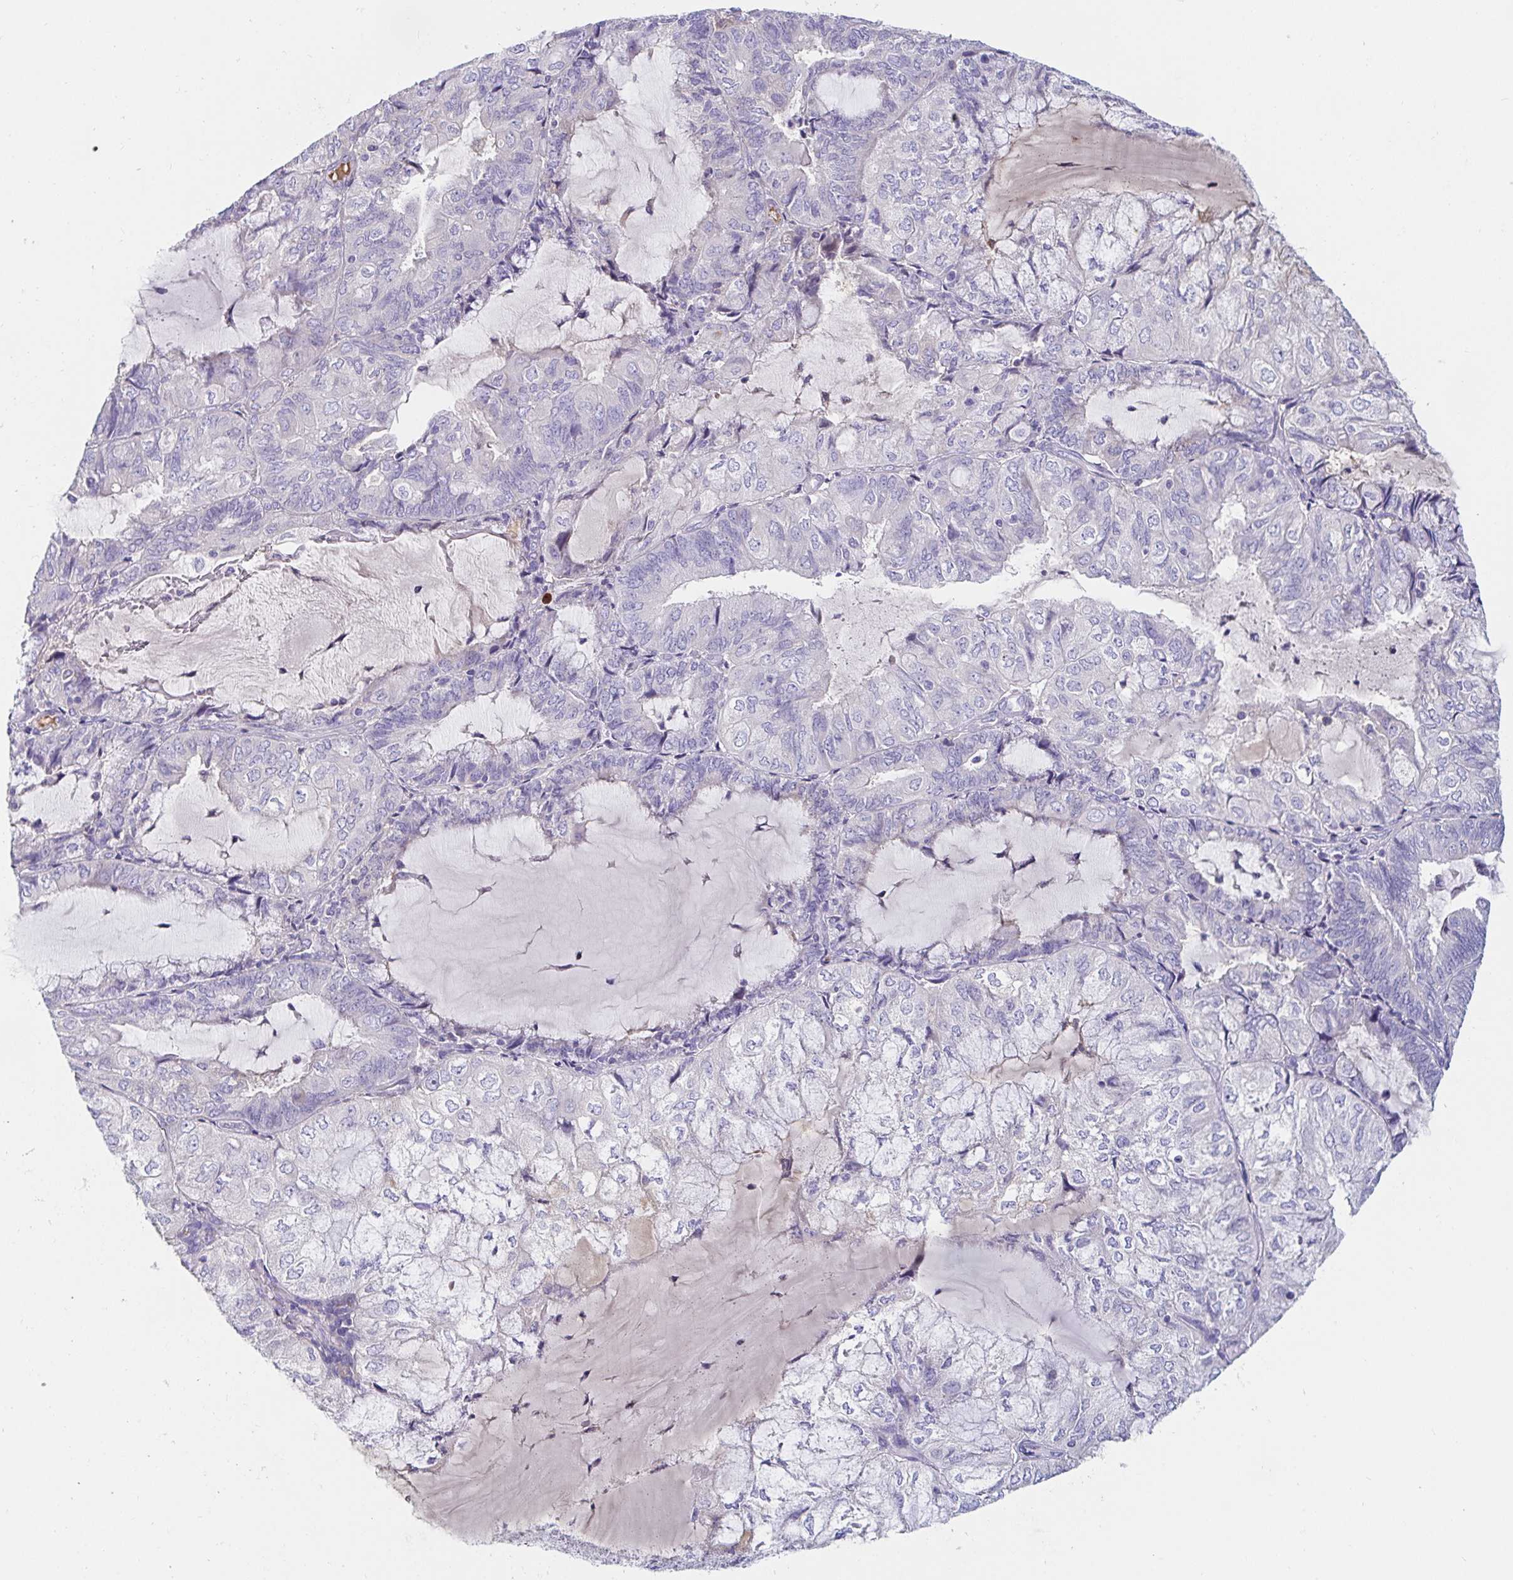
{"staining": {"intensity": "negative", "quantity": "none", "location": "none"}, "tissue": "endometrial cancer", "cell_type": "Tumor cells", "image_type": "cancer", "snomed": [{"axis": "morphology", "description": "Adenocarcinoma, NOS"}, {"axis": "topography", "description": "Endometrium"}], "caption": "Tumor cells are negative for brown protein staining in endometrial adenocarcinoma. The staining was performed using DAB to visualize the protein expression in brown, while the nuclei were stained in blue with hematoxylin (Magnification: 20x).", "gene": "C4orf17", "patient": {"sex": "female", "age": 81}}